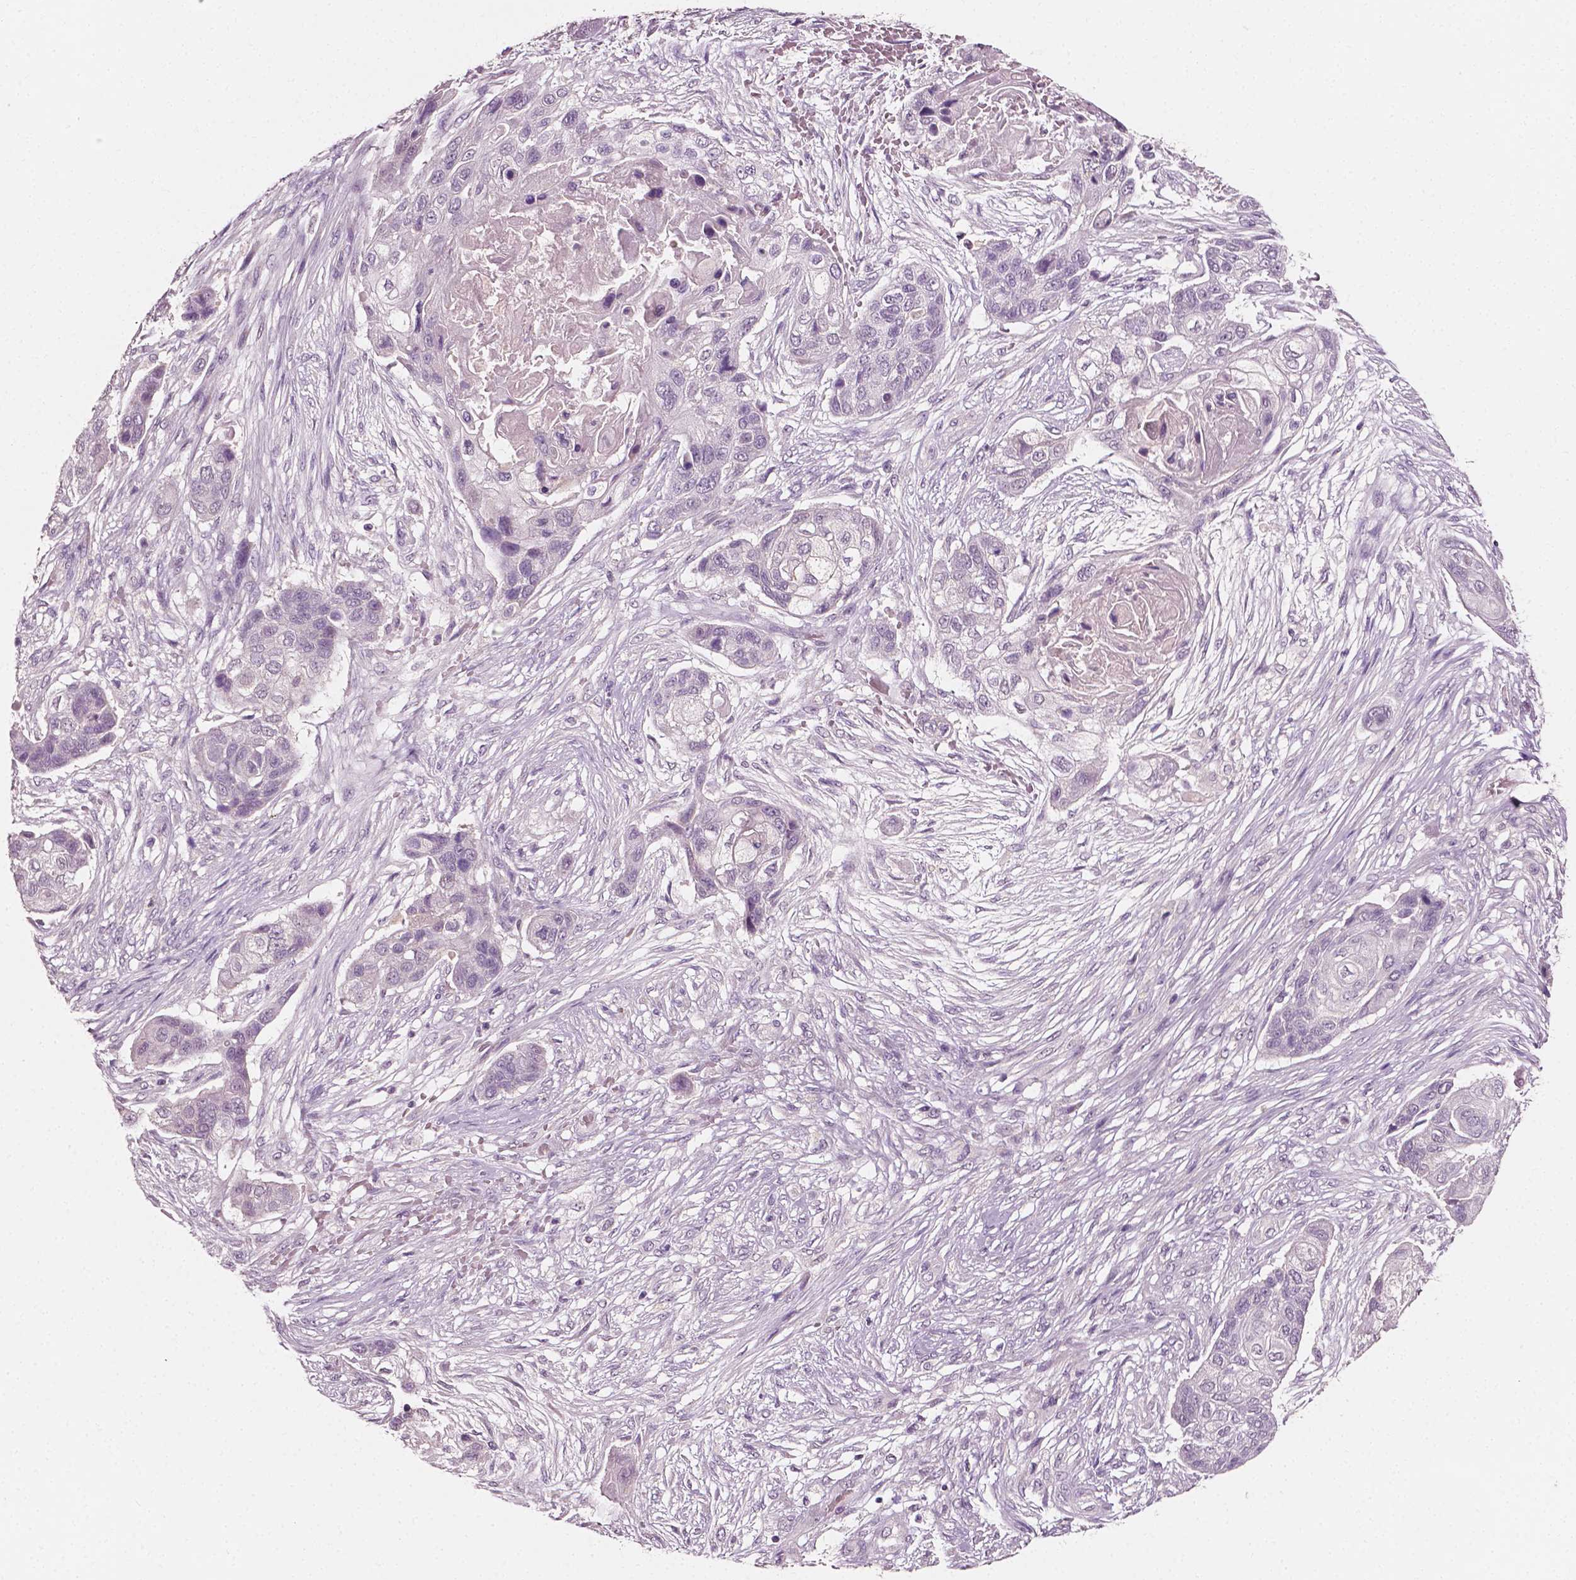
{"staining": {"intensity": "negative", "quantity": "none", "location": "none"}, "tissue": "lung cancer", "cell_type": "Tumor cells", "image_type": "cancer", "snomed": [{"axis": "morphology", "description": "Squamous cell carcinoma, NOS"}, {"axis": "topography", "description": "Lung"}], "caption": "Tumor cells show no significant protein positivity in lung squamous cell carcinoma.", "gene": "PLA2R1", "patient": {"sex": "male", "age": 69}}